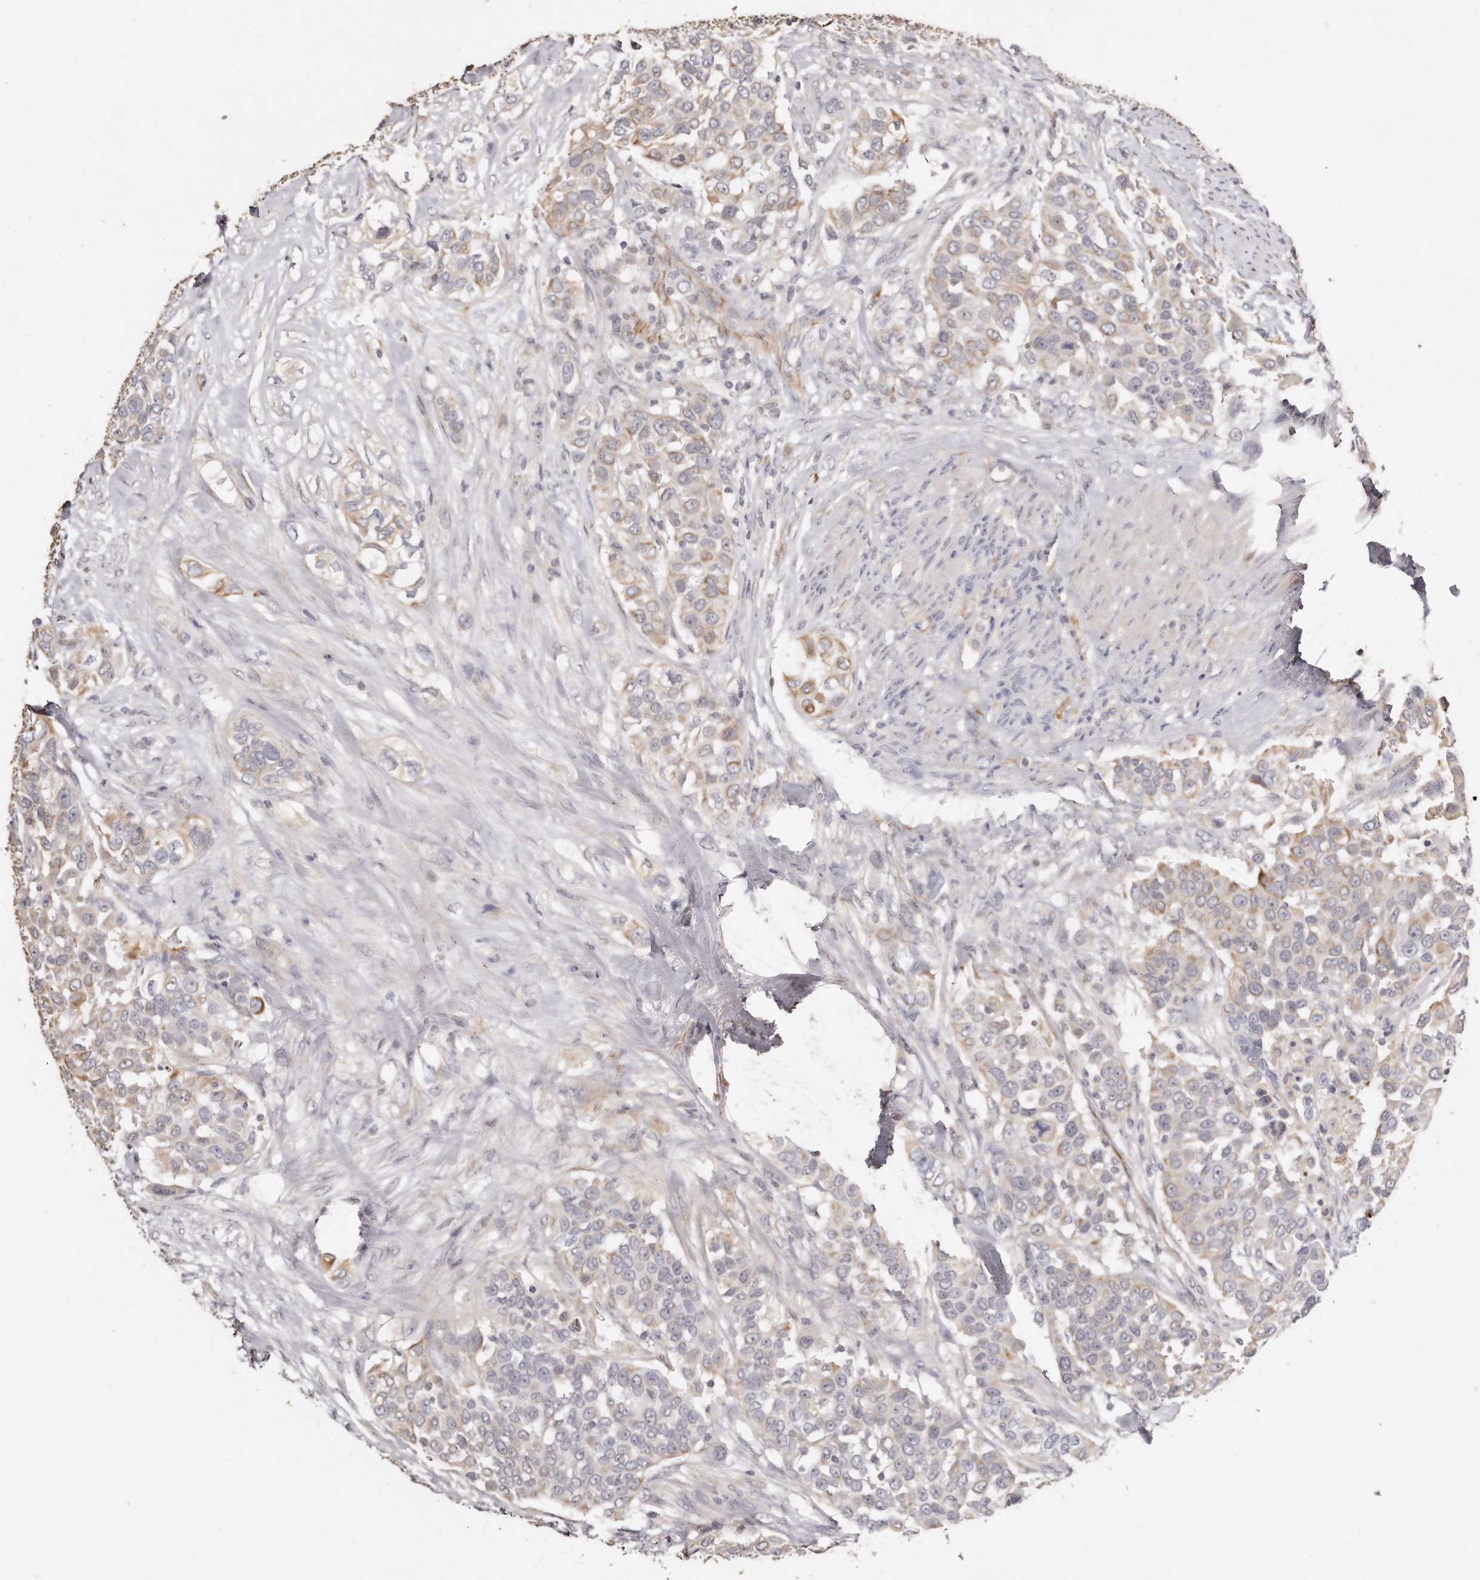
{"staining": {"intensity": "weak", "quantity": ">75%", "location": "cytoplasmic/membranous"}, "tissue": "urothelial cancer", "cell_type": "Tumor cells", "image_type": "cancer", "snomed": [{"axis": "morphology", "description": "Urothelial carcinoma, High grade"}, {"axis": "topography", "description": "Urinary bladder"}], "caption": "Human urothelial cancer stained for a protein (brown) demonstrates weak cytoplasmic/membranous positive expression in approximately >75% of tumor cells.", "gene": "ZYG11A", "patient": {"sex": "female", "age": 80}}